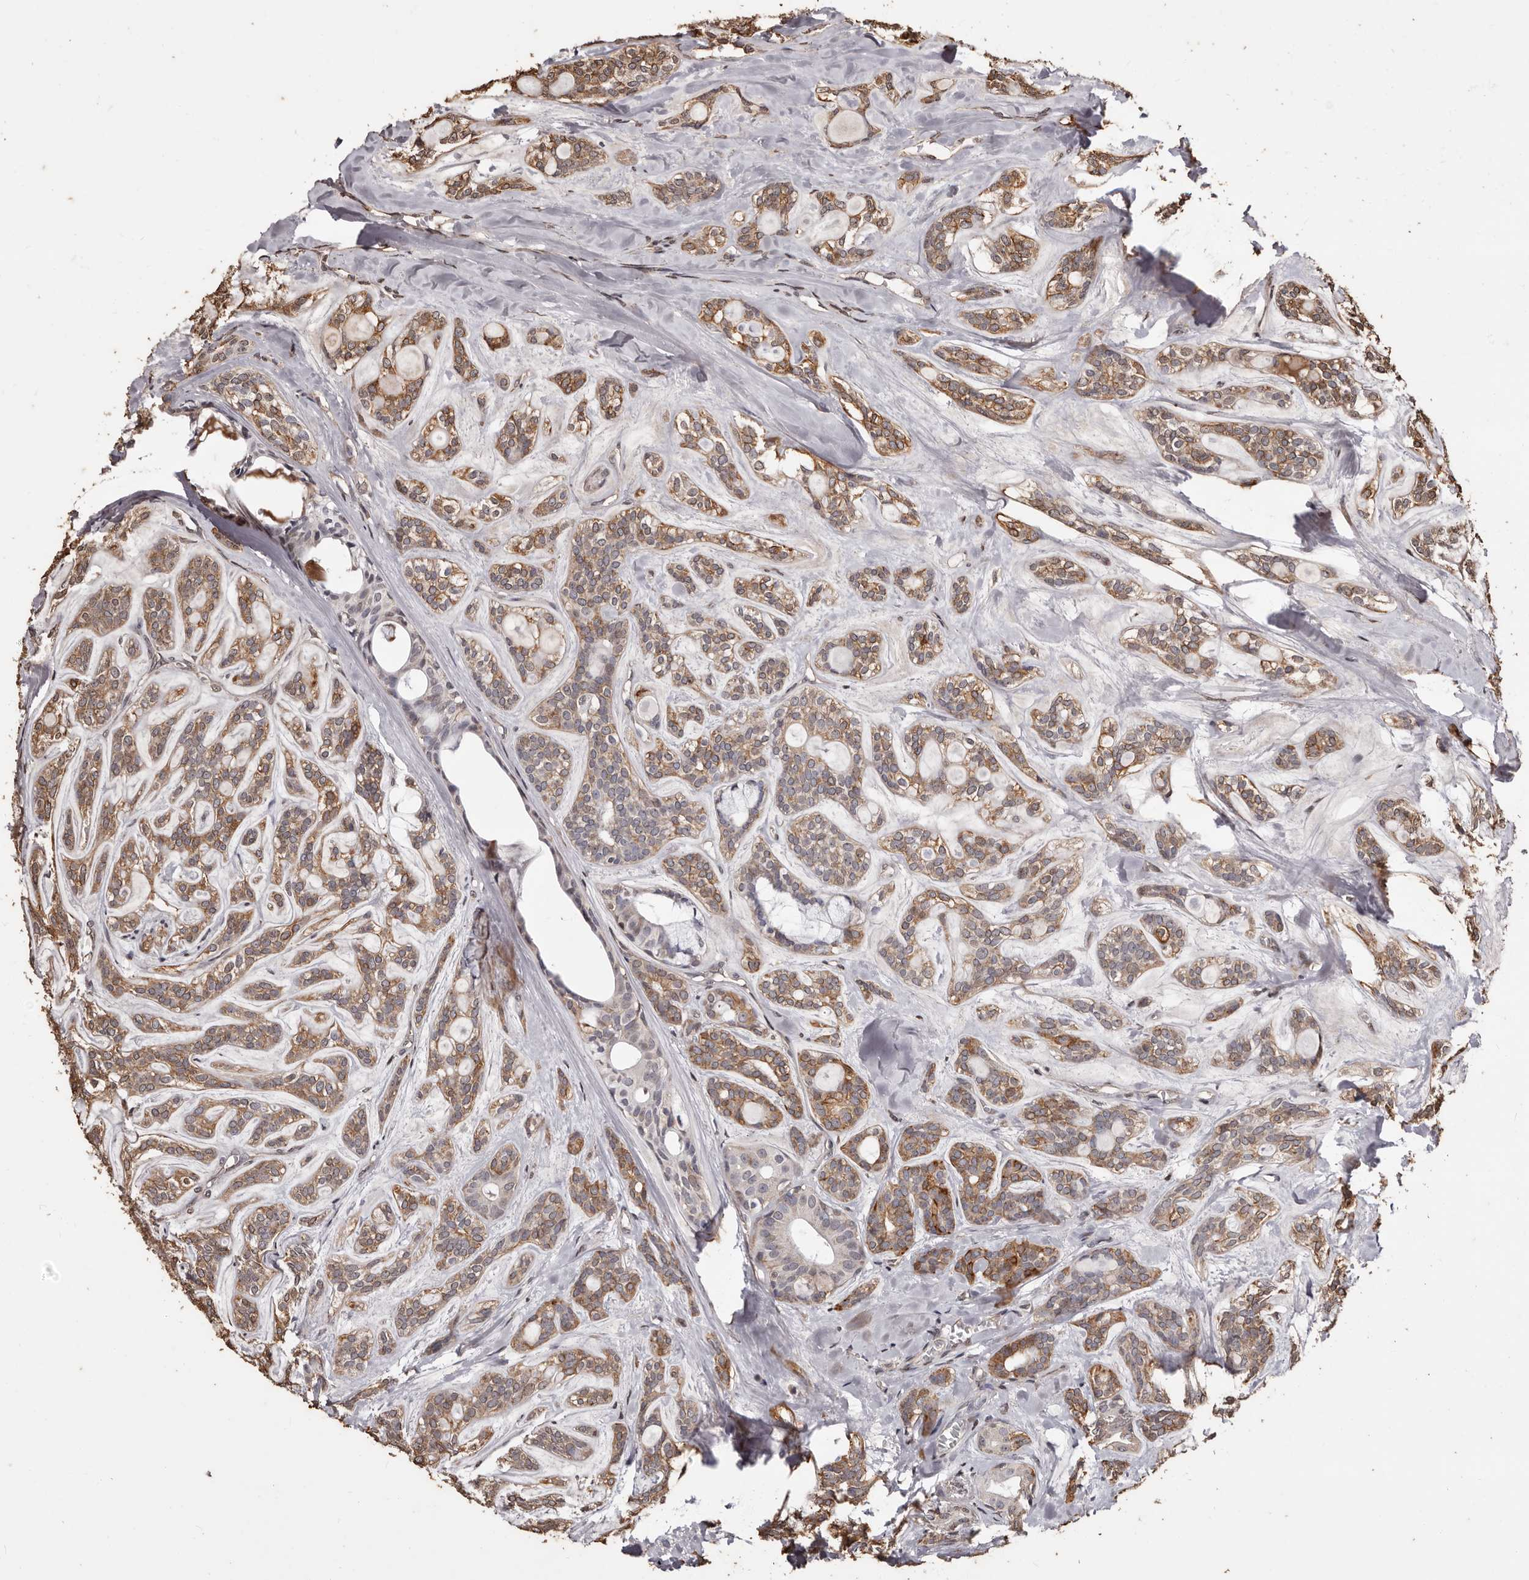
{"staining": {"intensity": "moderate", "quantity": ">75%", "location": "cytoplasmic/membranous"}, "tissue": "head and neck cancer", "cell_type": "Tumor cells", "image_type": "cancer", "snomed": [{"axis": "morphology", "description": "Adenocarcinoma, NOS"}, {"axis": "topography", "description": "Head-Neck"}], "caption": "There is medium levels of moderate cytoplasmic/membranous staining in tumor cells of head and neck cancer, as demonstrated by immunohistochemical staining (brown color).", "gene": "NAV1", "patient": {"sex": "male", "age": 66}}